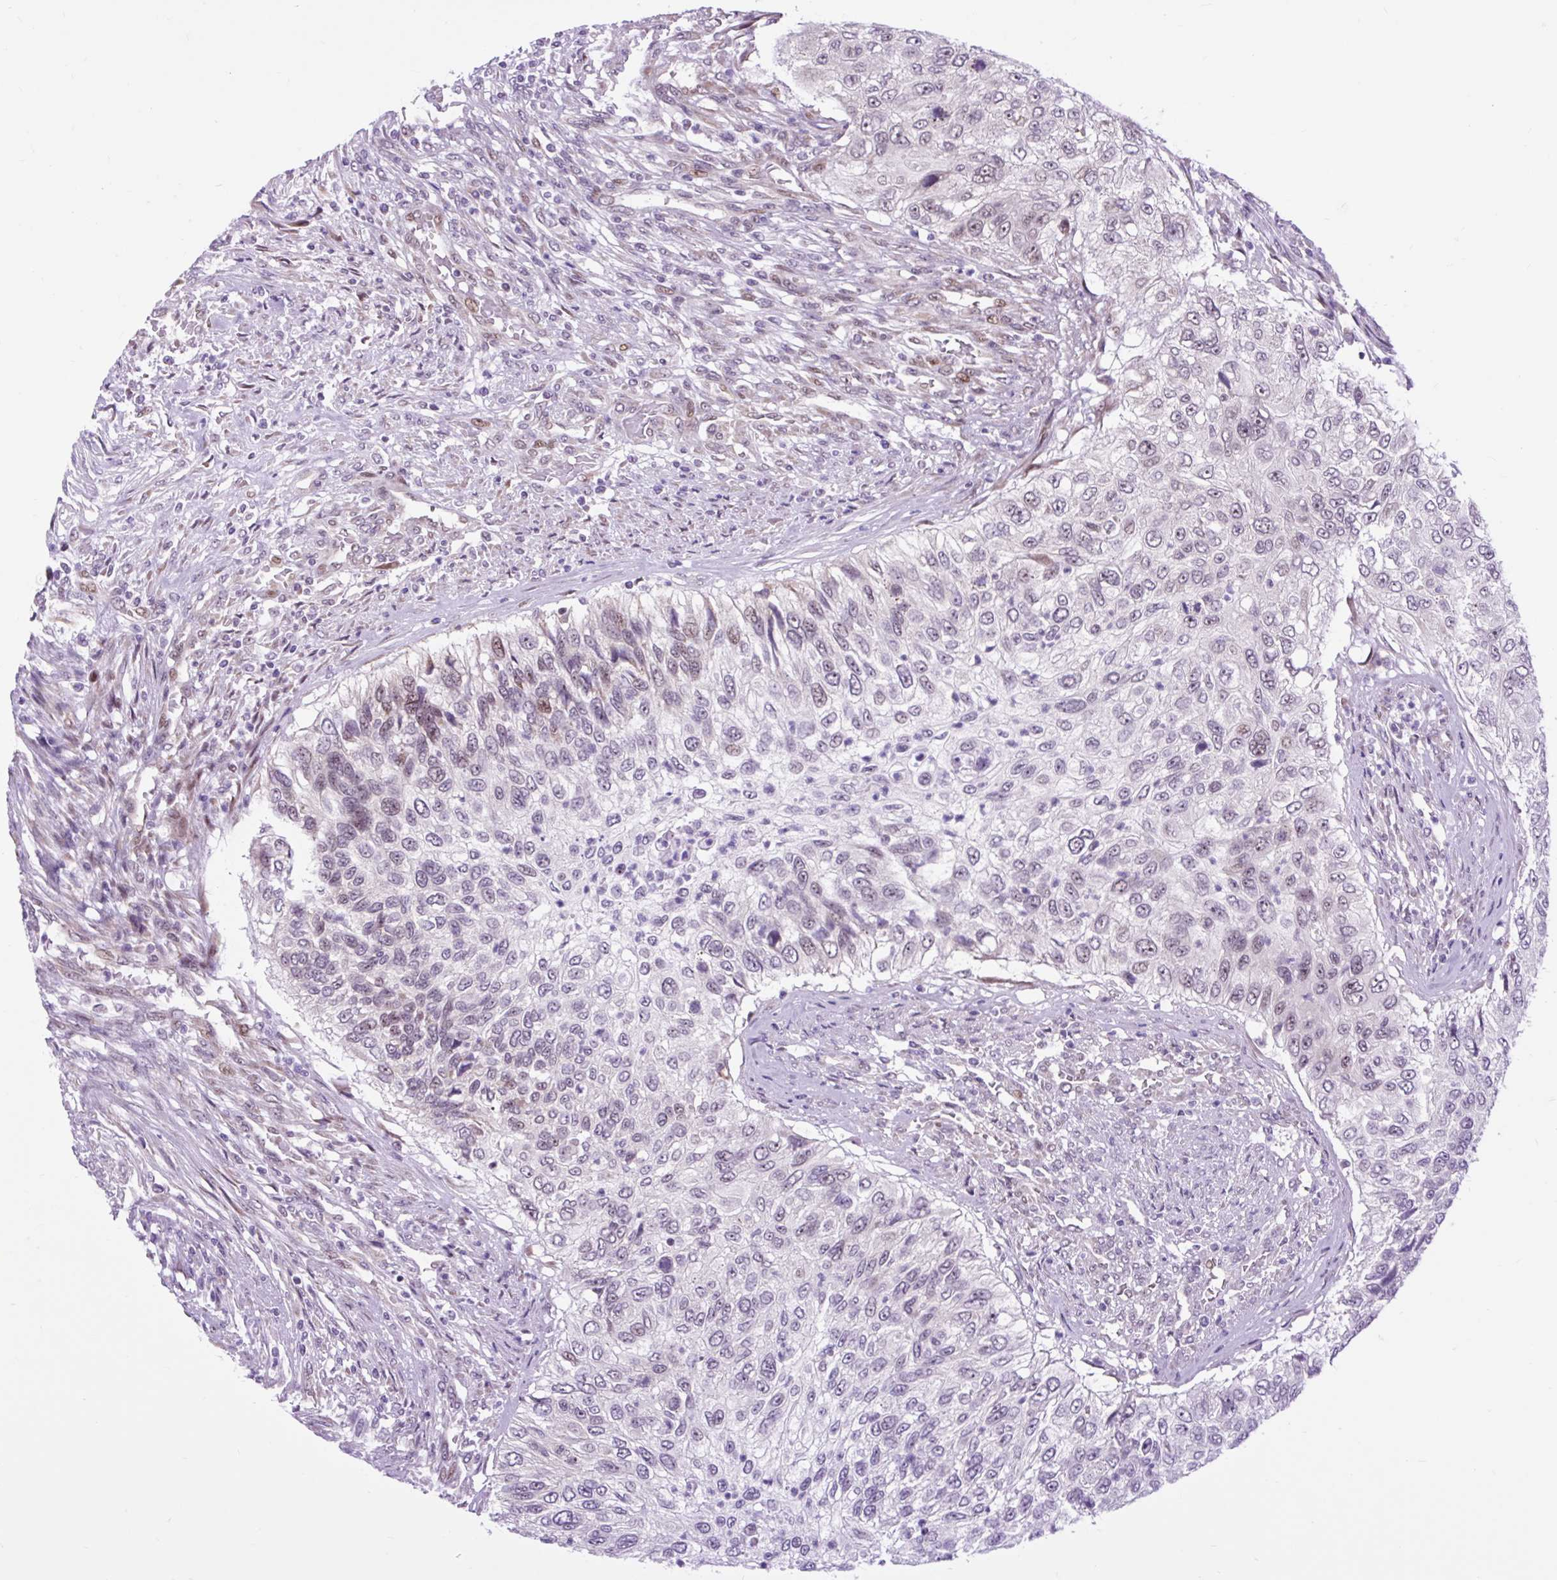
{"staining": {"intensity": "weak", "quantity": "25%-75%", "location": "nuclear"}, "tissue": "urothelial cancer", "cell_type": "Tumor cells", "image_type": "cancer", "snomed": [{"axis": "morphology", "description": "Urothelial carcinoma, High grade"}, {"axis": "topography", "description": "Urinary bladder"}], "caption": "Immunohistochemistry of human high-grade urothelial carcinoma demonstrates low levels of weak nuclear positivity in about 25%-75% of tumor cells.", "gene": "CLK2", "patient": {"sex": "female", "age": 60}}